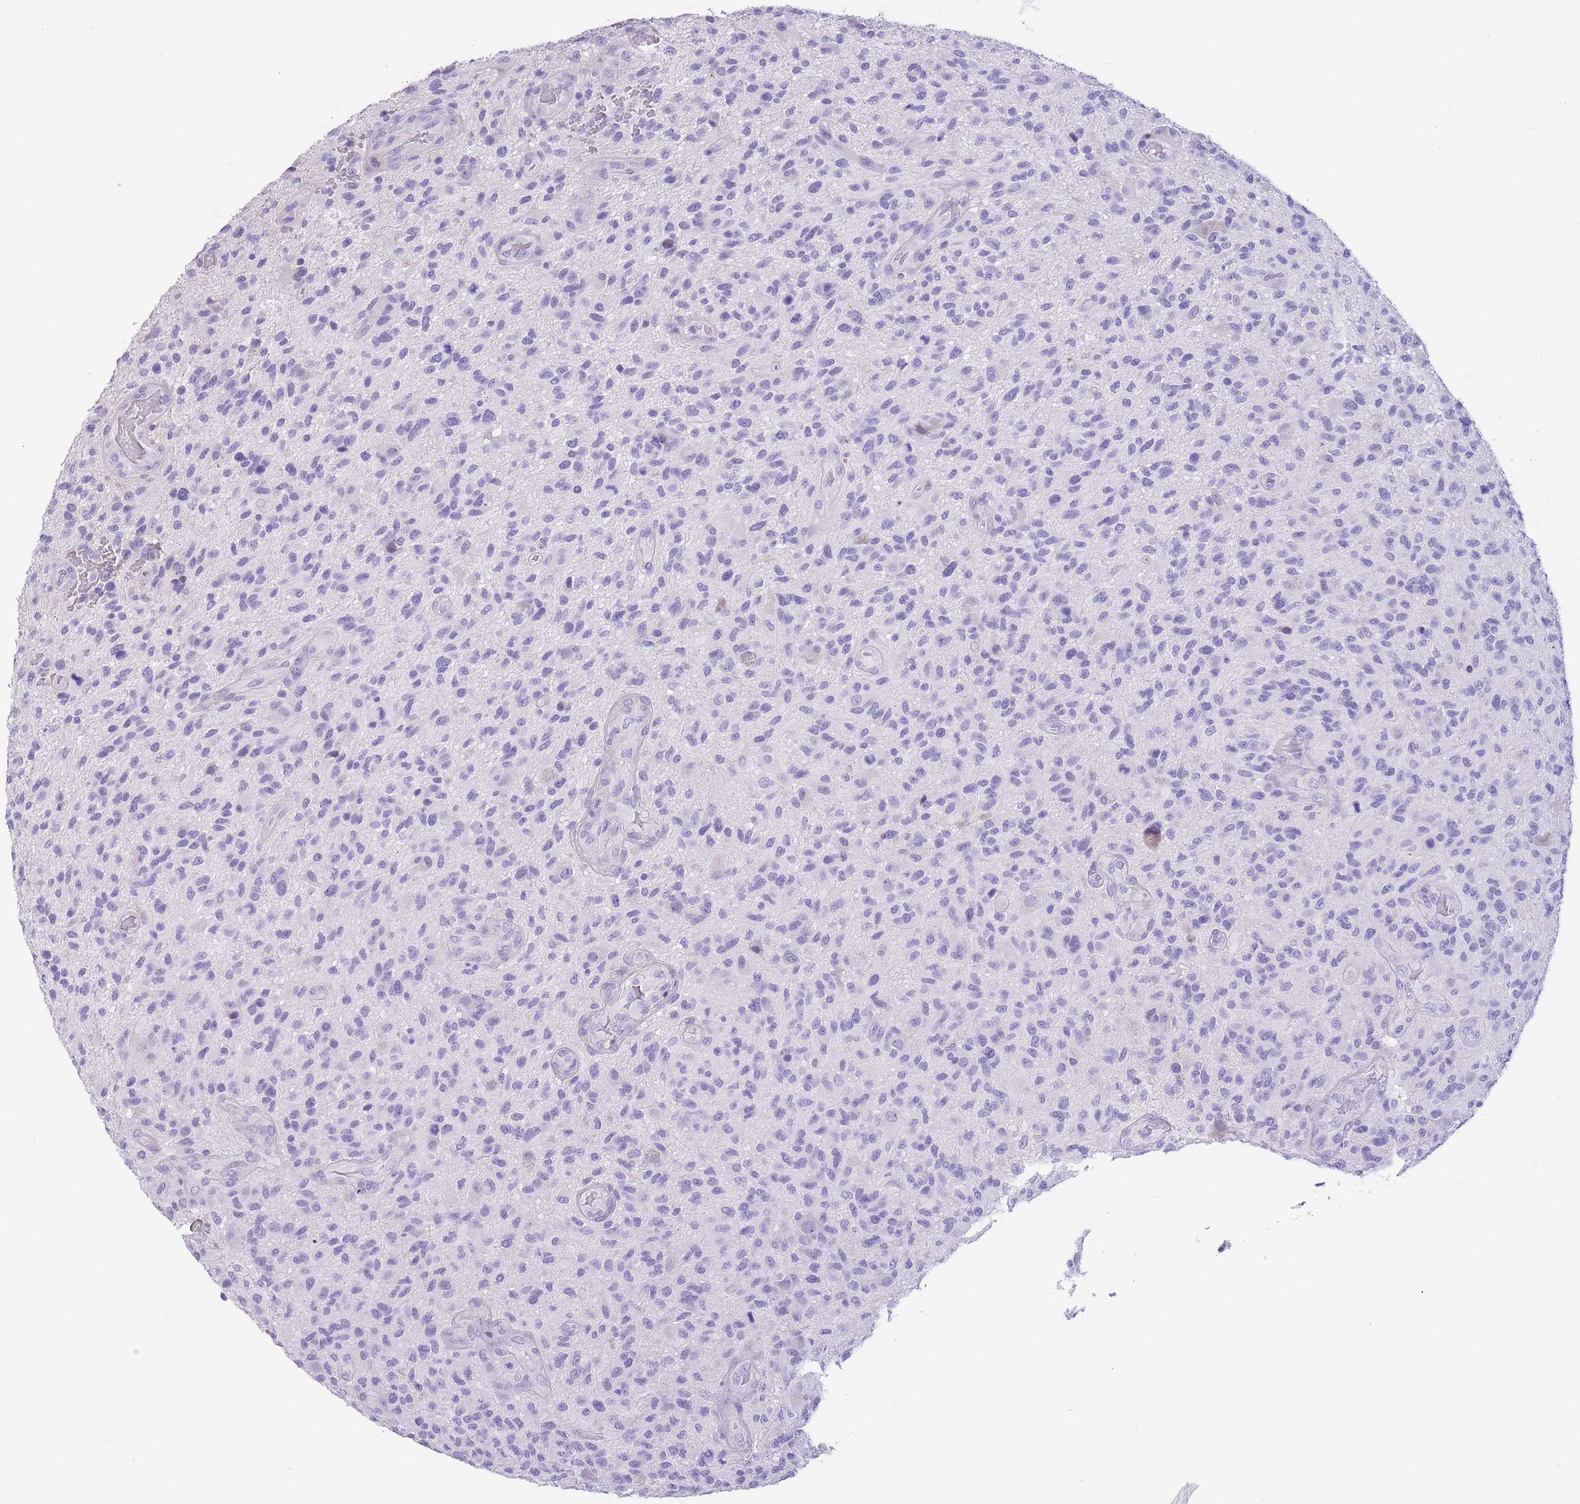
{"staining": {"intensity": "negative", "quantity": "none", "location": "none"}, "tissue": "glioma", "cell_type": "Tumor cells", "image_type": "cancer", "snomed": [{"axis": "morphology", "description": "Glioma, malignant, High grade"}, {"axis": "topography", "description": "Brain"}], "caption": "The image exhibits no significant staining in tumor cells of malignant glioma (high-grade). (DAB (3,3'-diaminobenzidine) immunohistochemistry, high magnification).", "gene": "RAI2", "patient": {"sex": "male", "age": 47}}